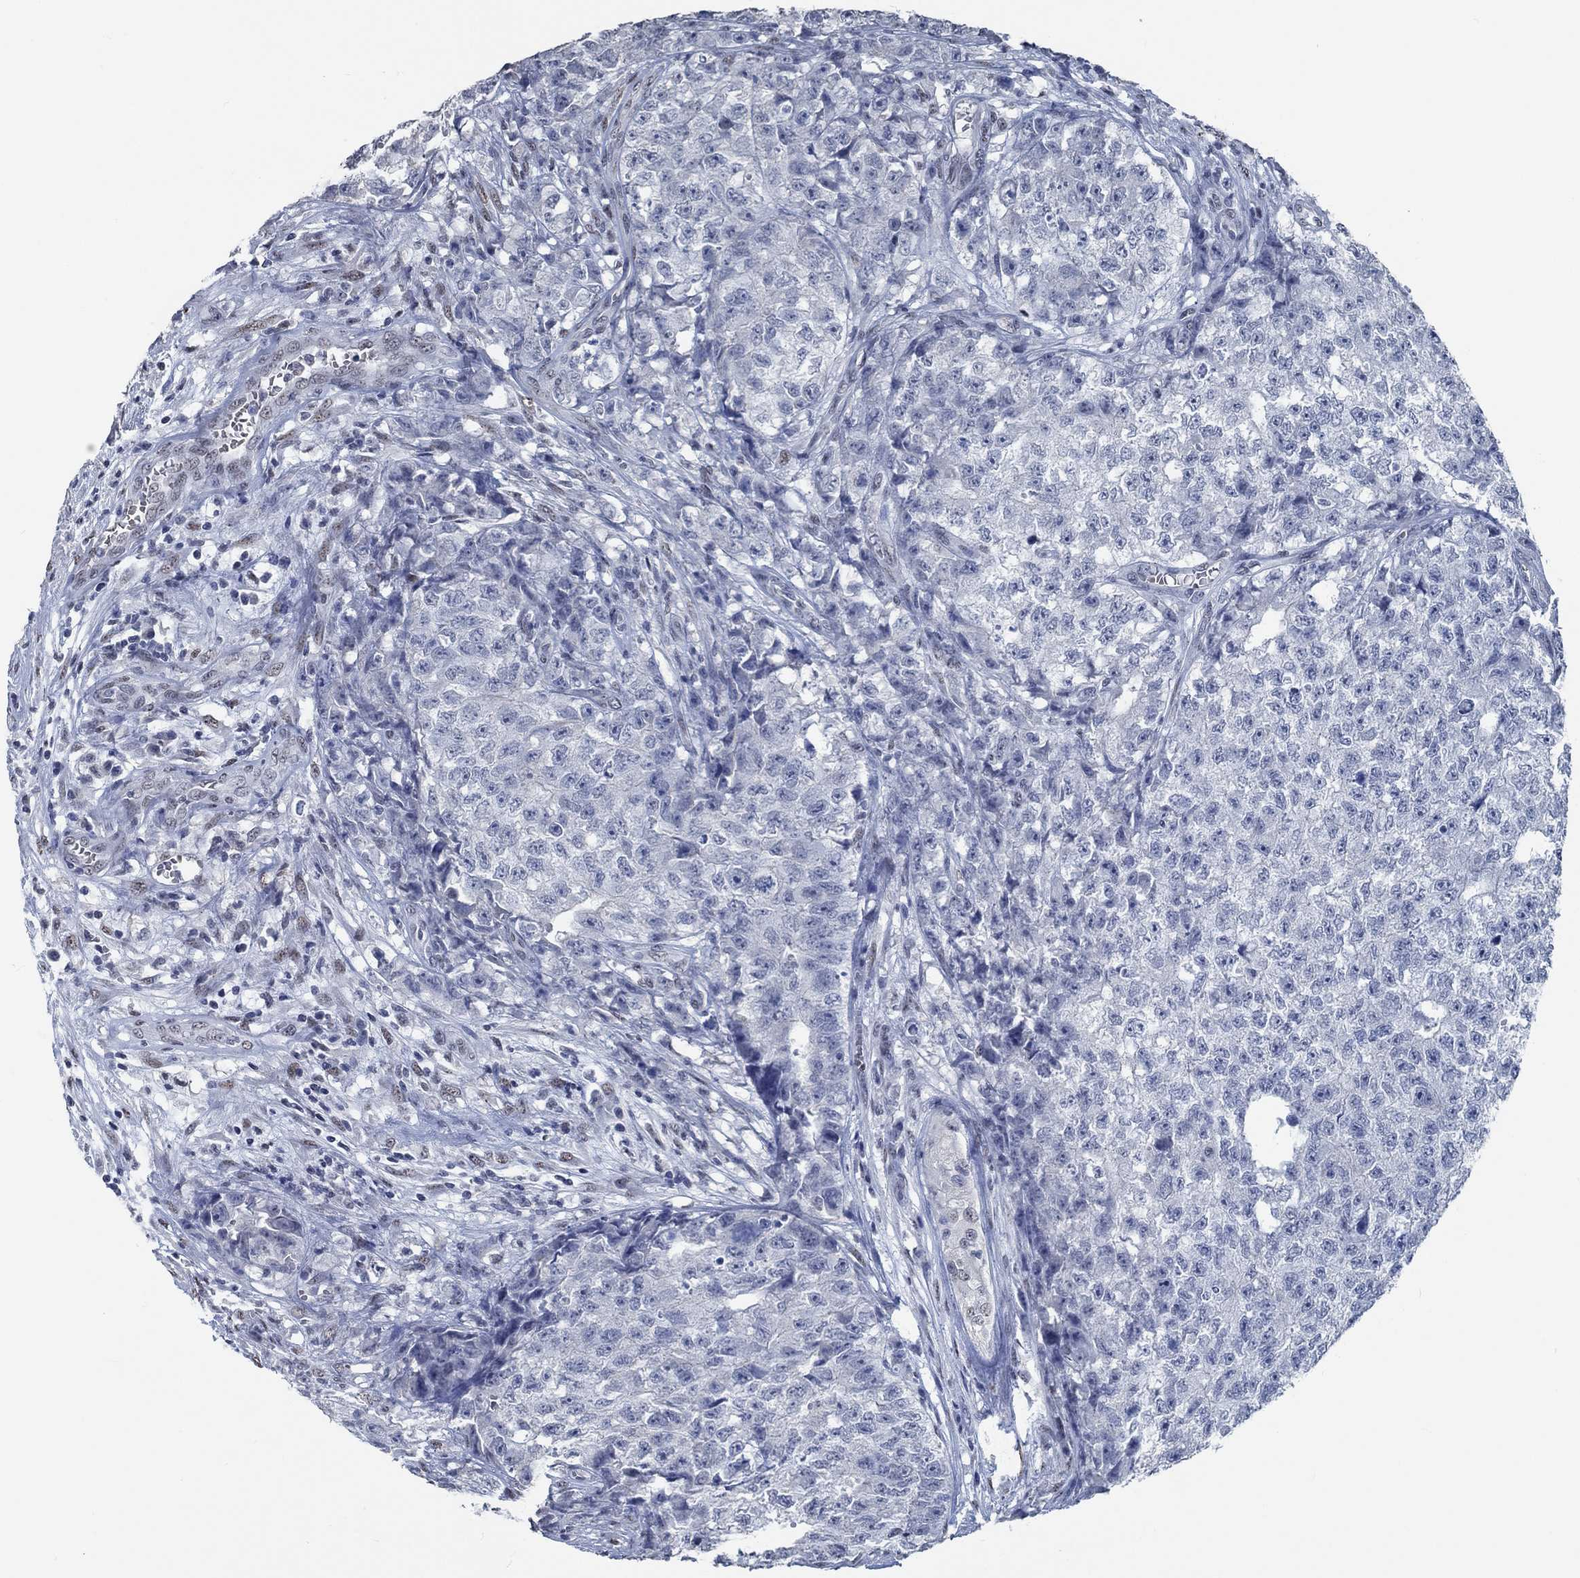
{"staining": {"intensity": "negative", "quantity": "none", "location": "none"}, "tissue": "testis cancer", "cell_type": "Tumor cells", "image_type": "cancer", "snomed": [{"axis": "morphology", "description": "Seminoma, NOS"}, {"axis": "morphology", "description": "Carcinoma, Embryonal, NOS"}, {"axis": "topography", "description": "Testis"}], "caption": "This is an immunohistochemistry micrograph of human testis embryonal carcinoma. There is no positivity in tumor cells.", "gene": "OBSCN", "patient": {"sex": "male", "age": 22}}